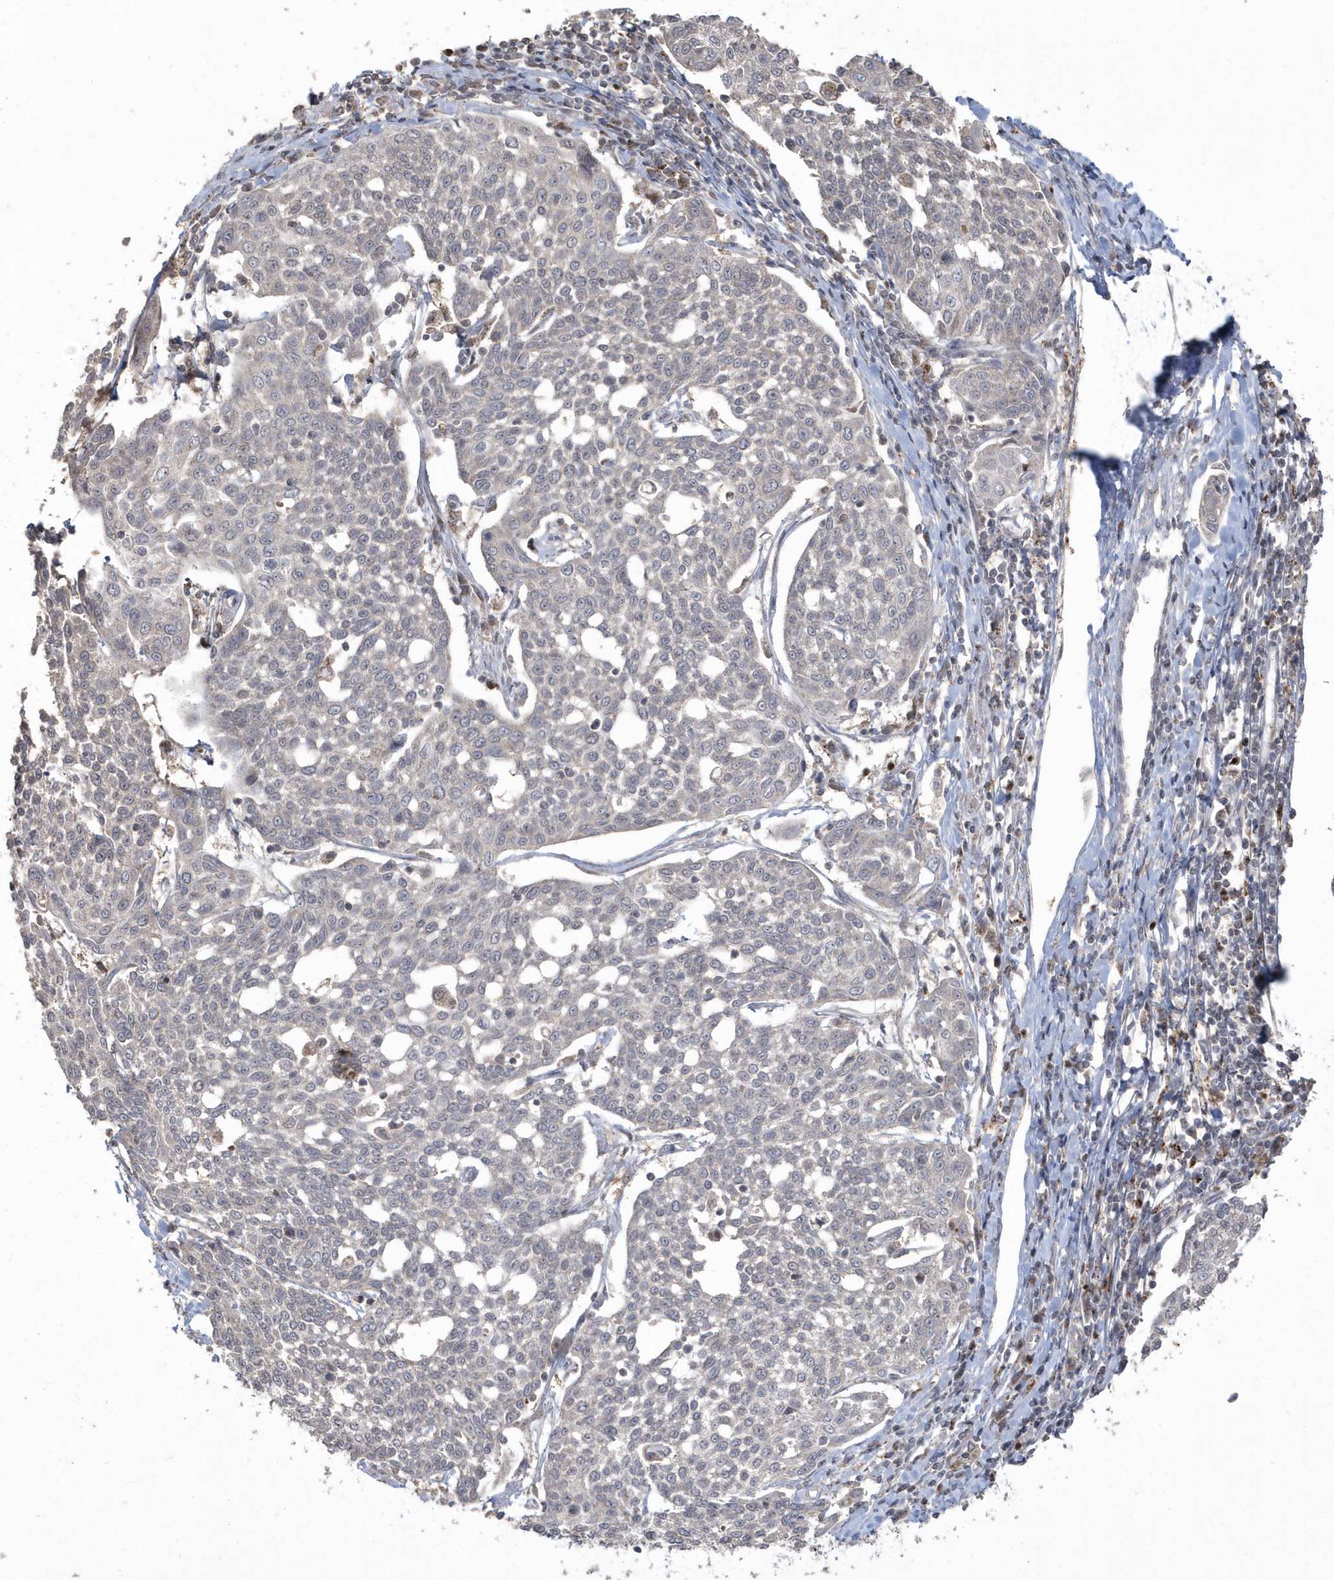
{"staining": {"intensity": "negative", "quantity": "none", "location": "none"}, "tissue": "cervical cancer", "cell_type": "Tumor cells", "image_type": "cancer", "snomed": [{"axis": "morphology", "description": "Squamous cell carcinoma, NOS"}, {"axis": "topography", "description": "Cervix"}], "caption": "Immunohistochemistry image of neoplastic tissue: human cervical squamous cell carcinoma stained with DAB reveals no significant protein positivity in tumor cells. (DAB (3,3'-diaminobenzidine) IHC with hematoxylin counter stain).", "gene": "GEMIN6", "patient": {"sex": "female", "age": 34}}